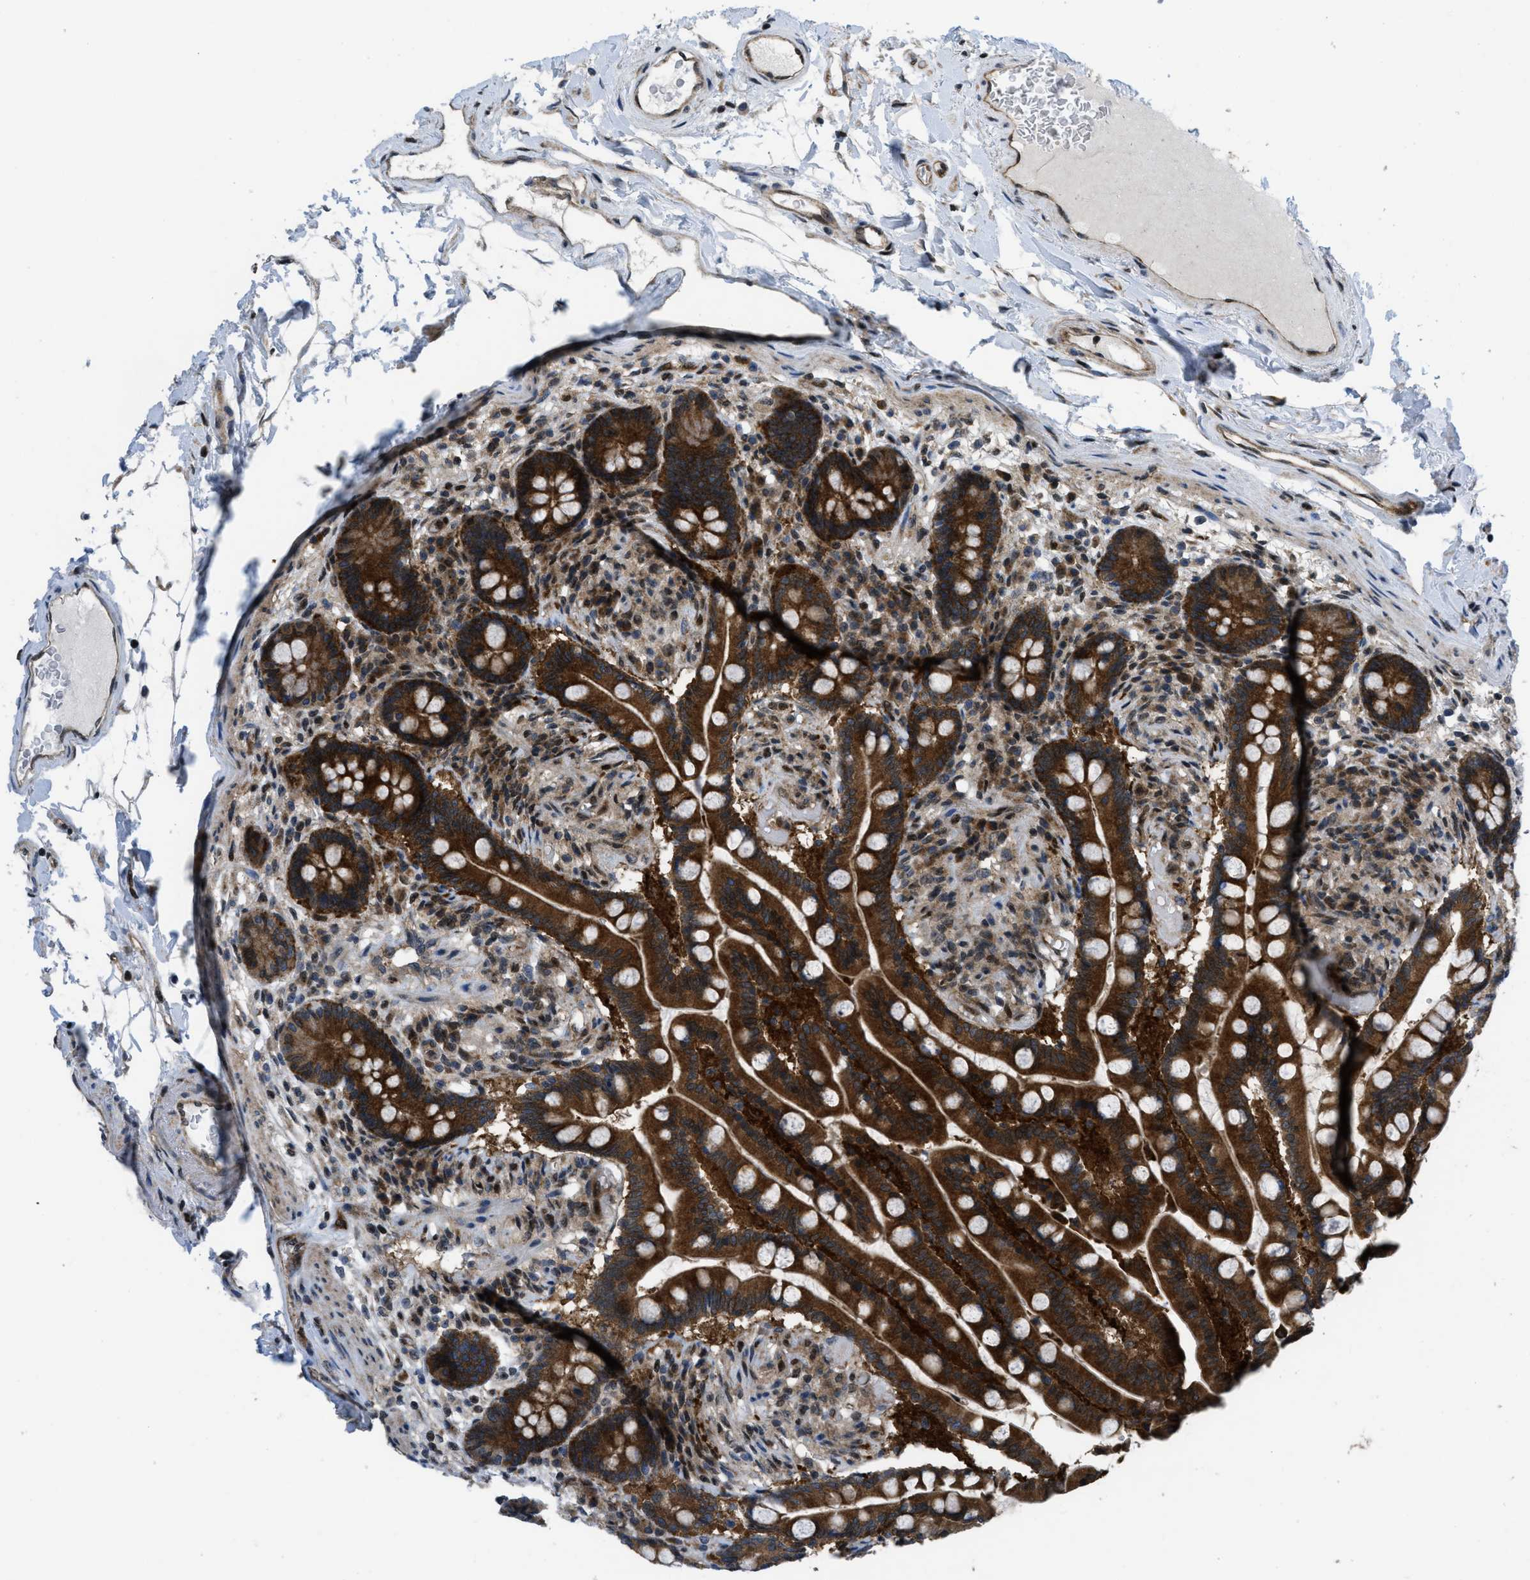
{"staining": {"intensity": "strong", "quantity": ">75%", "location": "nuclear"}, "tissue": "colon", "cell_type": "Endothelial cells", "image_type": "normal", "snomed": [{"axis": "morphology", "description": "Normal tissue, NOS"}, {"axis": "topography", "description": "Colon"}], "caption": "Immunohistochemistry (DAB) staining of unremarkable human colon exhibits strong nuclear protein staining in about >75% of endothelial cells.", "gene": "PPP2CB", "patient": {"sex": "male", "age": 73}}